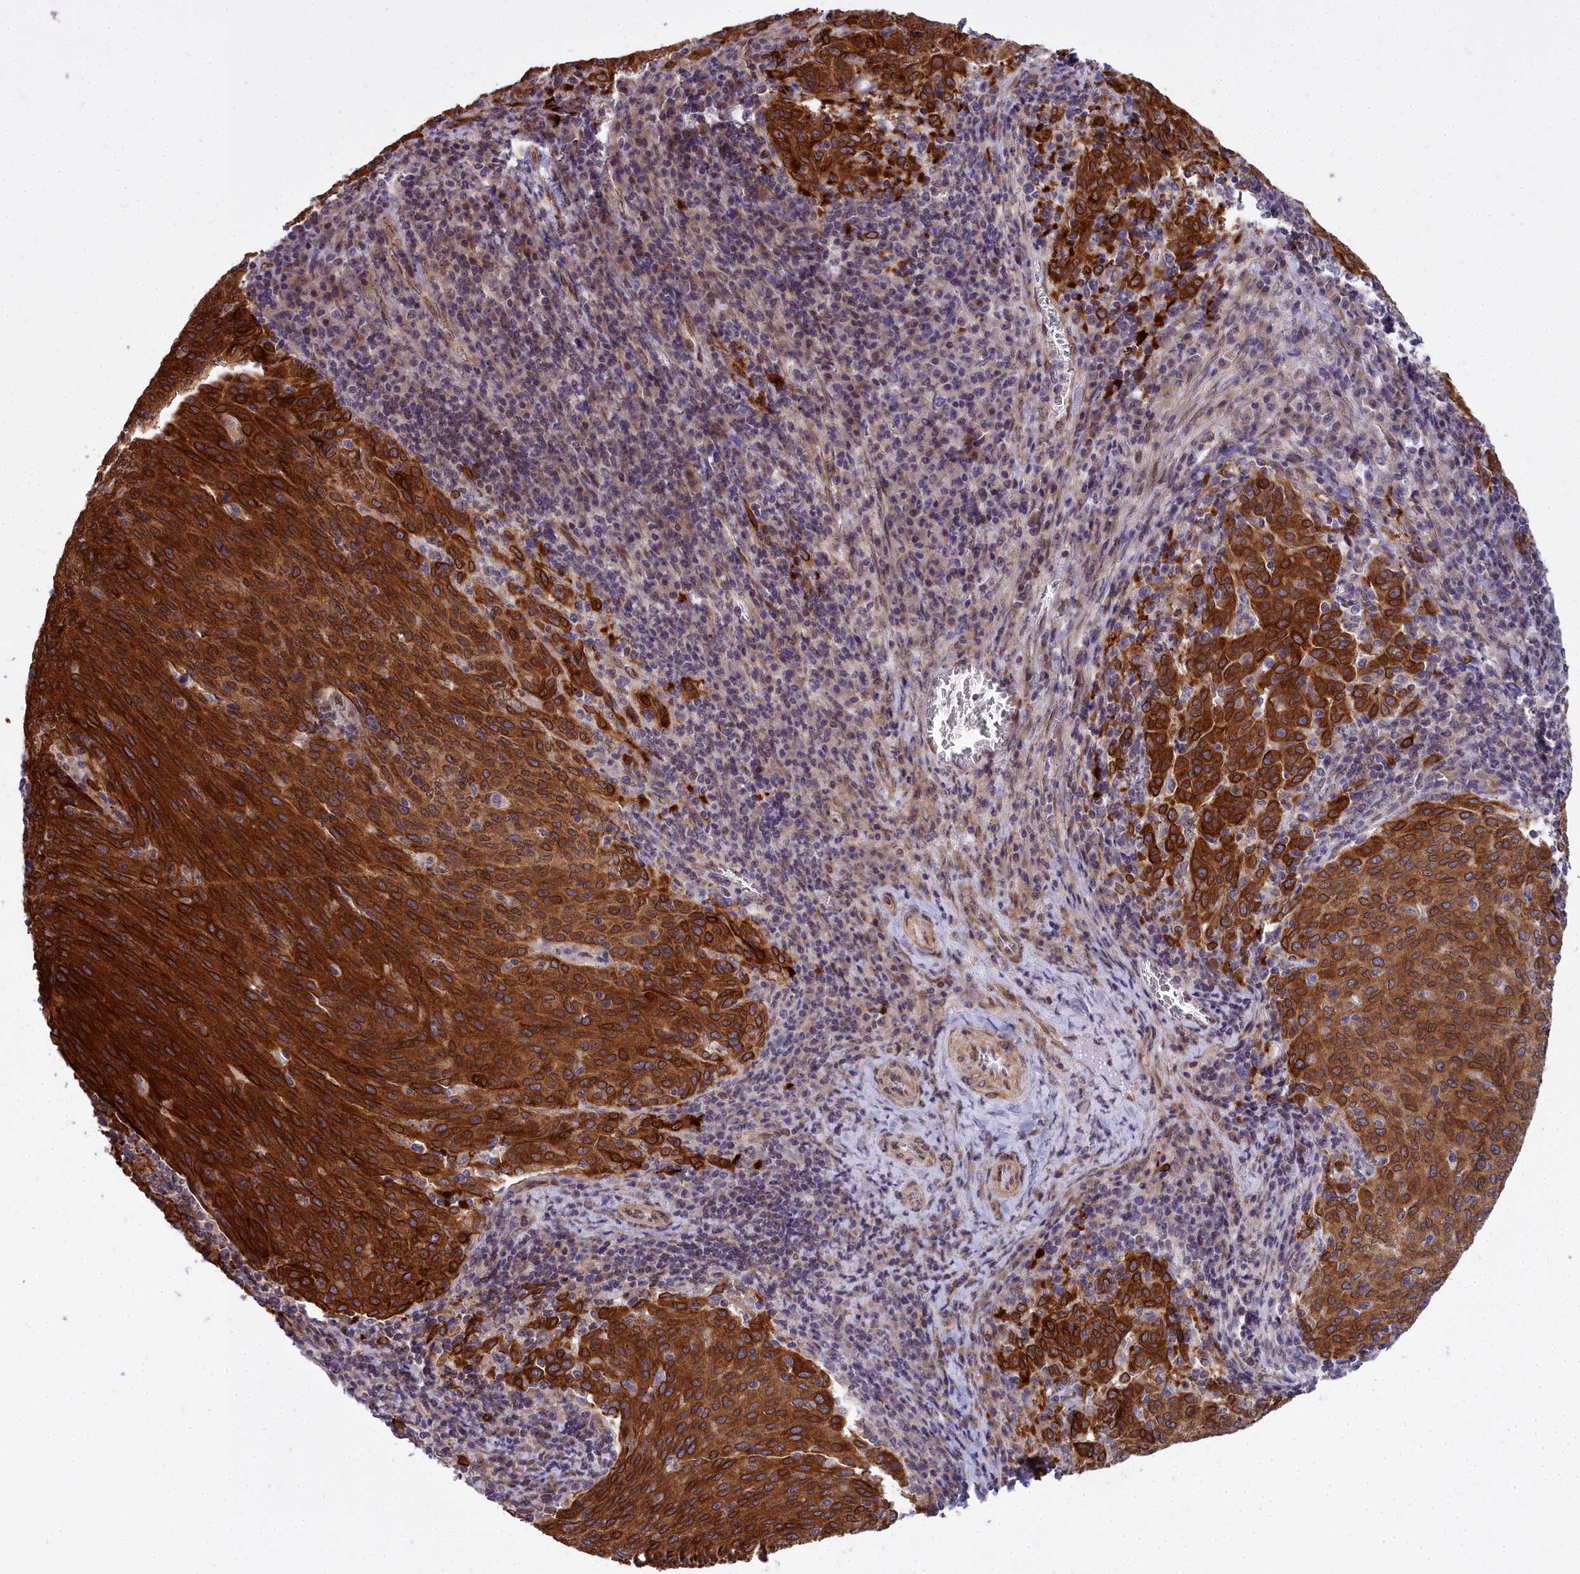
{"staining": {"intensity": "strong", "quantity": ">75%", "location": "cytoplasmic/membranous"}, "tissue": "cervical cancer", "cell_type": "Tumor cells", "image_type": "cancer", "snomed": [{"axis": "morphology", "description": "Squamous cell carcinoma, NOS"}, {"axis": "topography", "description": "Cervix"}], "caption": "DAB (3,3'-diaminobenzidine) immunohistochemical staining of human squamous cell carcinoma (cervical) reveals strong cytoplasmic/membranous protein expression in approximately >75% of tumor cells.", "gene": "ABCB8", "patient": {"sex": "female", "age": 46}}